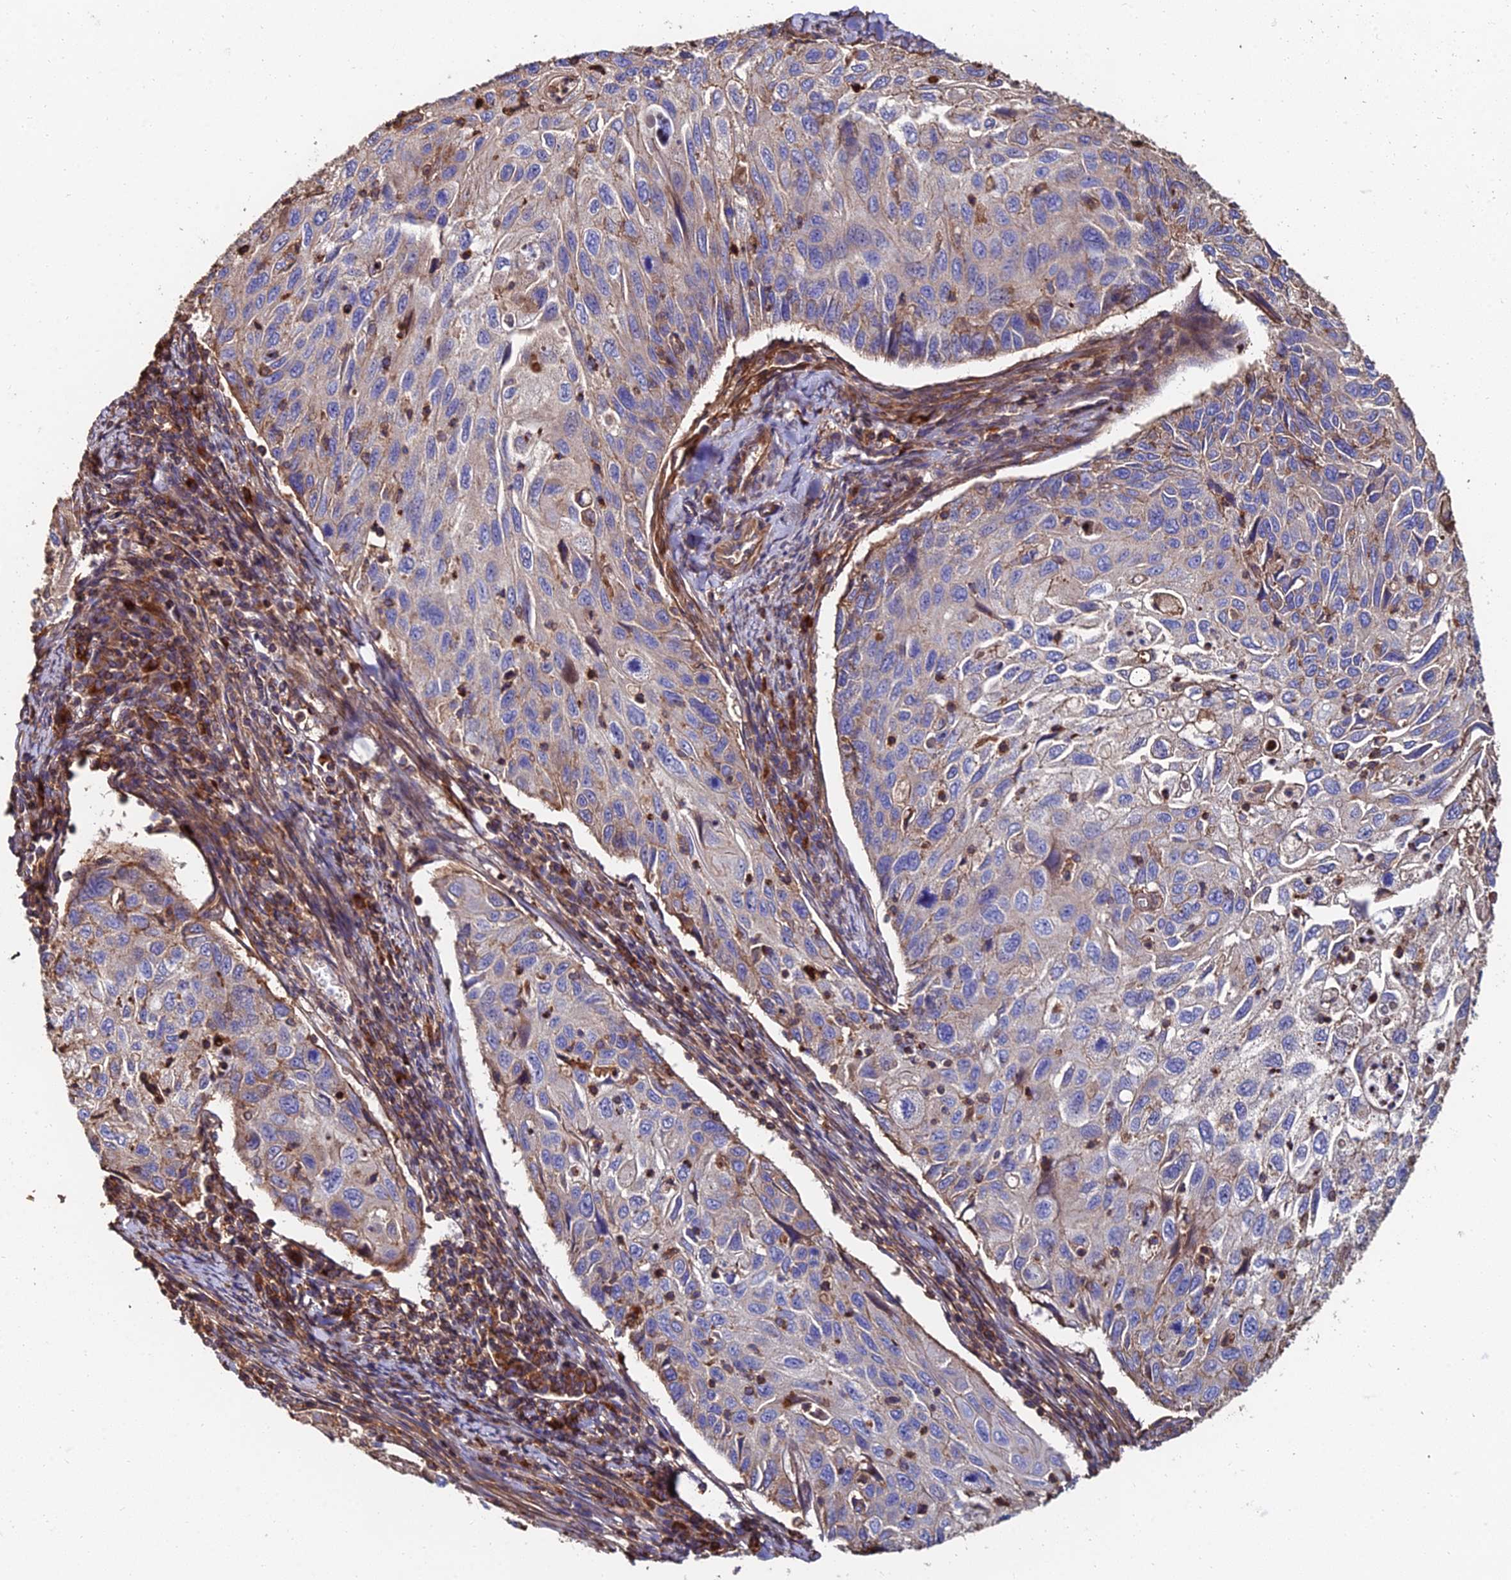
{"staining": {"intensity": "negative", "quantity": "none", "location": "none"}, "tissue": "cervical cancer", "cell_type": "Tumor cells", "image_type": "cancer", "snomed": [{"axis": "morphology", "description": "Squamous cell carcinoma, NOS"}, {"axis": "topography", "description": "Cervix"}], "caption": "The image demonstrates no significant expression in tumor cells of cervical cancer.", "gene": "EXT1", "patient": {"sex": "female", "age": 70}}